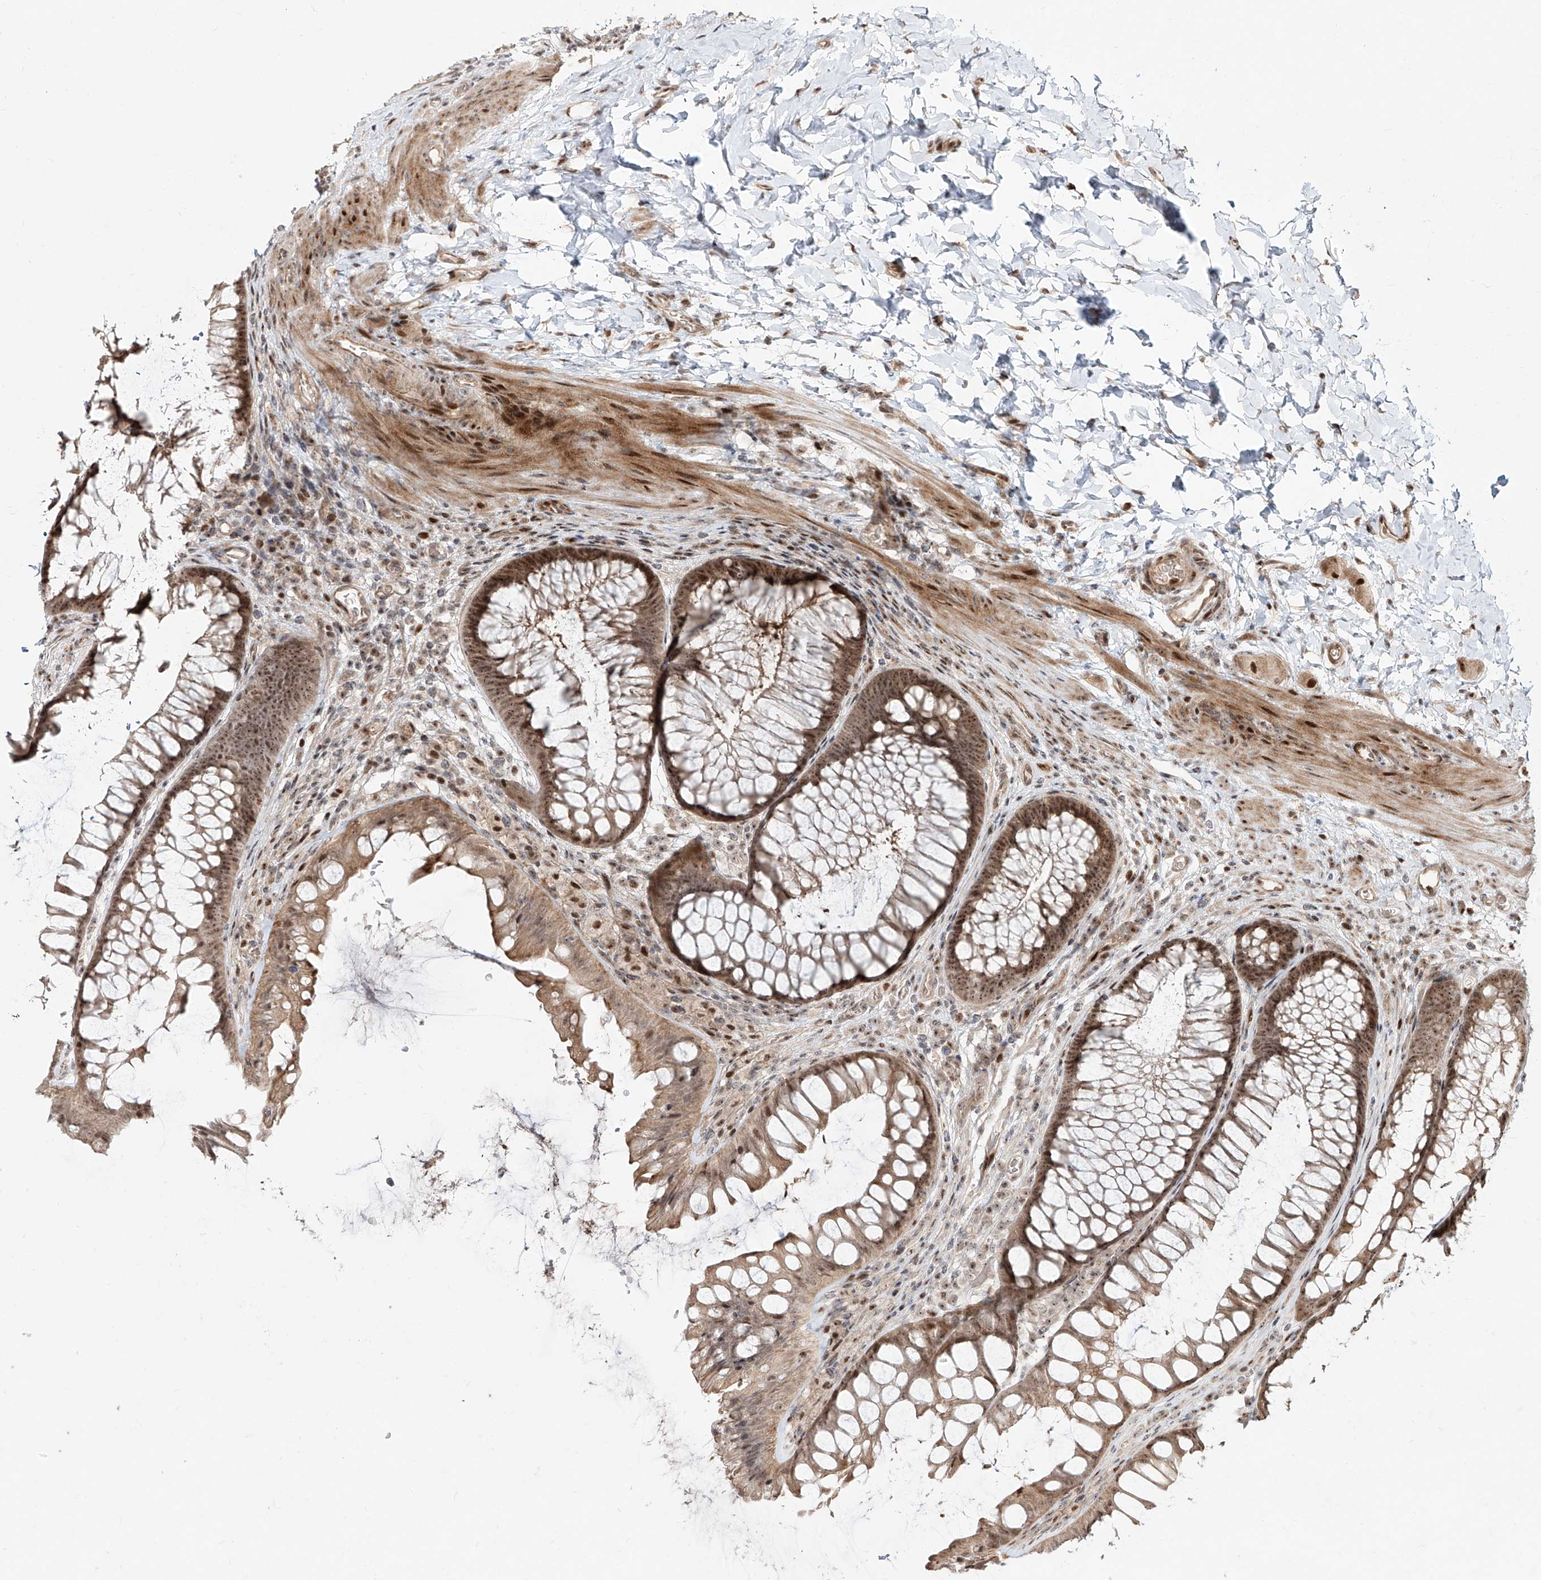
{"staining": {"intensity": "weak", "quantity": ">75%", "location": "cytoplasmic/membranous,nuclear"}, "tissue": "colon", "cell_type": "Endothelial cells", "image_type": "normal", "snomed": [{"axis": "morphology", "description": "Normal tissue, NOS"}, {"axis": "topography", "description": "Colon"}], "caption": "Immunohistochemical staining of normal human colon shows >75% levels of weak cytoplasmic/membranous,nuclear protein positivity in about >75% of endothelial cells.", "gene": "ZNF710", "patient": {"sex": "female", "age": 62}}